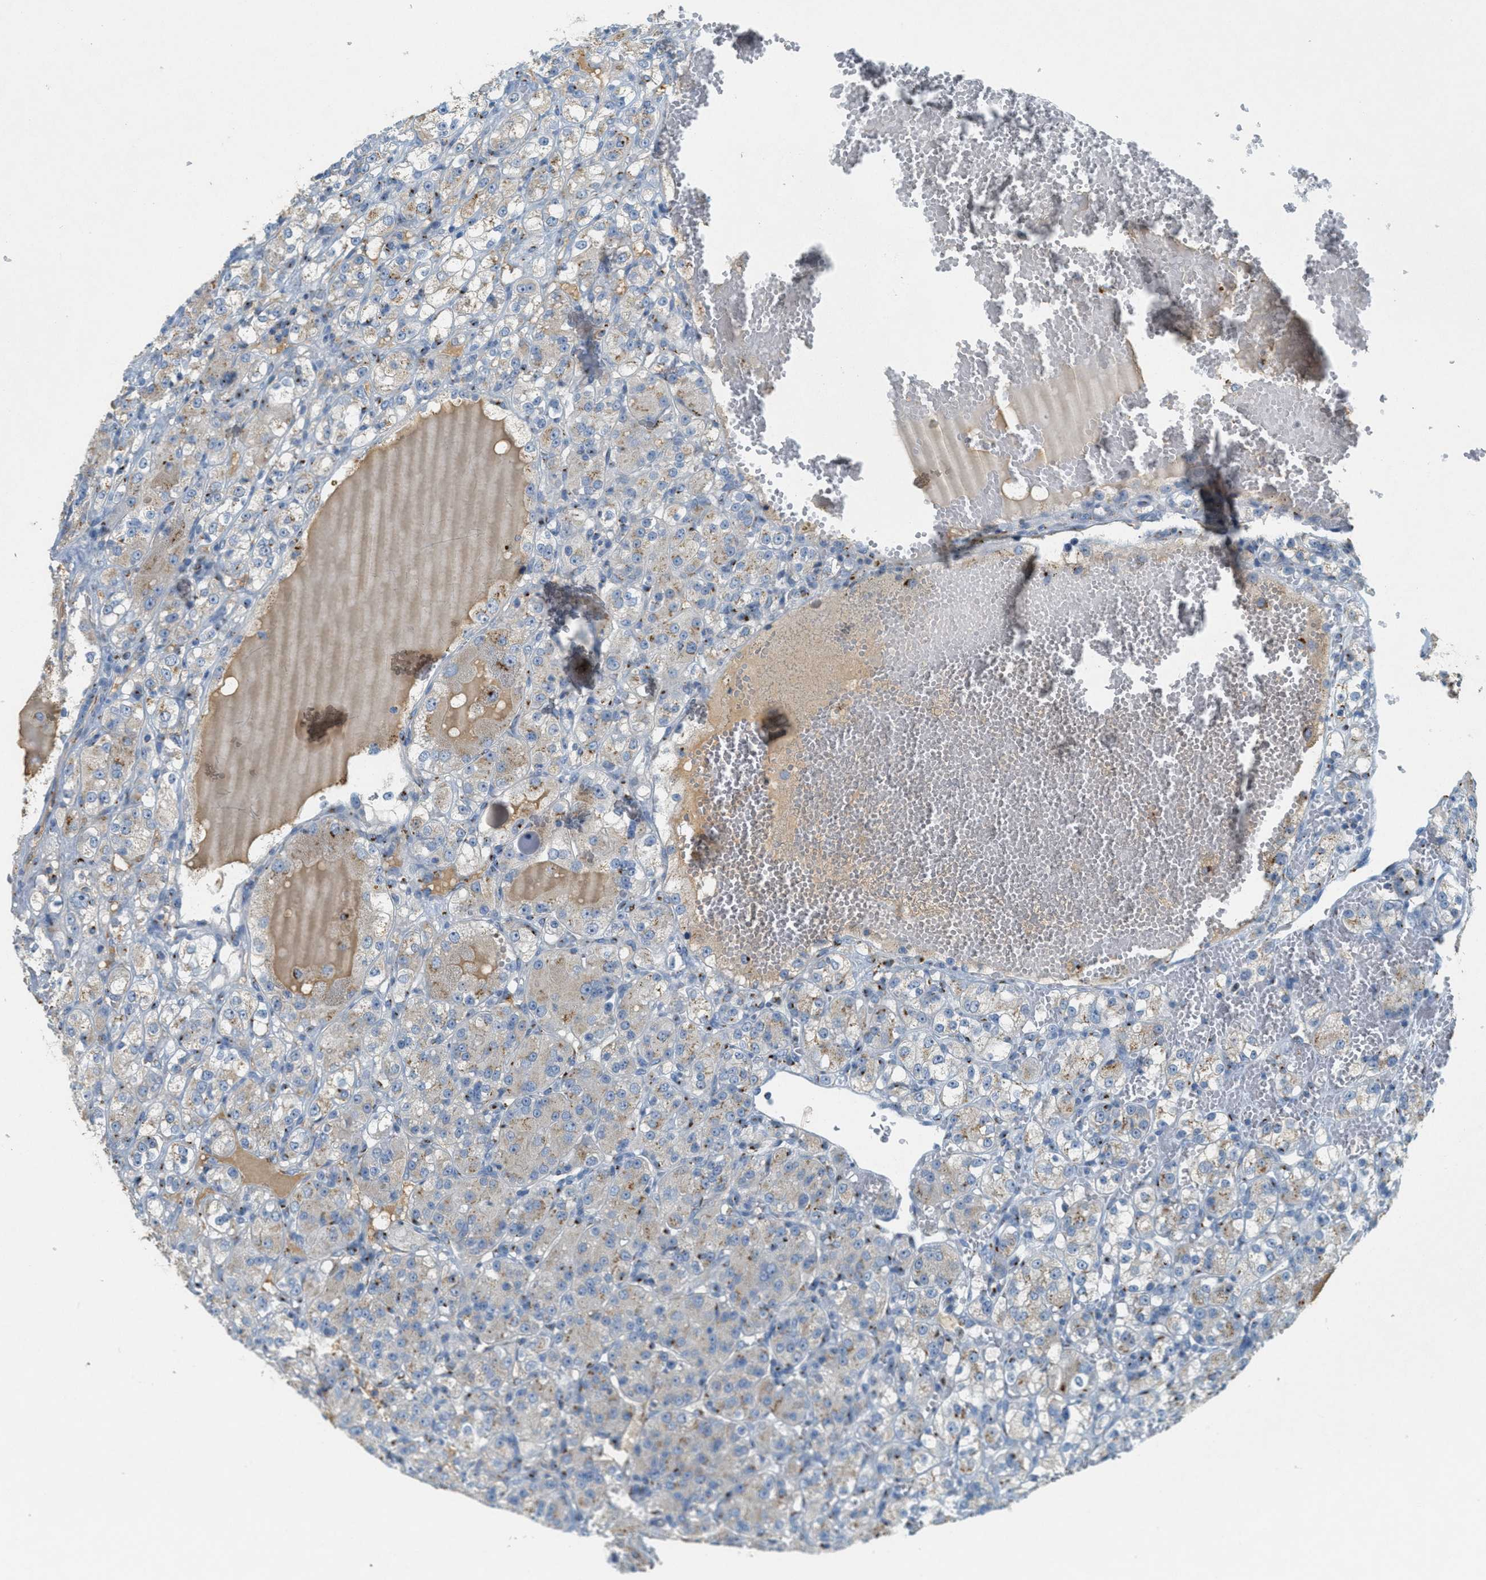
{"staining": {"intensity": "weak", "quantity": "<25%", "location": "cytoplasmic/membranous"}, "tissue": "renal cancer", "cell_type": "Tumor cells", "image_type": "cancer", "snomed": [{"axis": "morphology", "description": "Normal tissue, NOS"}, {"axis": "morphology", "description": "Adenocarcinoma, NOS"}, {"axis": "topography", "description": "Kidney"}], "caption": "Tumor cells show no significant expression in renal cancer.", "gene": "ENTPD4", "patient": {"sex": "male", "age": 61}}